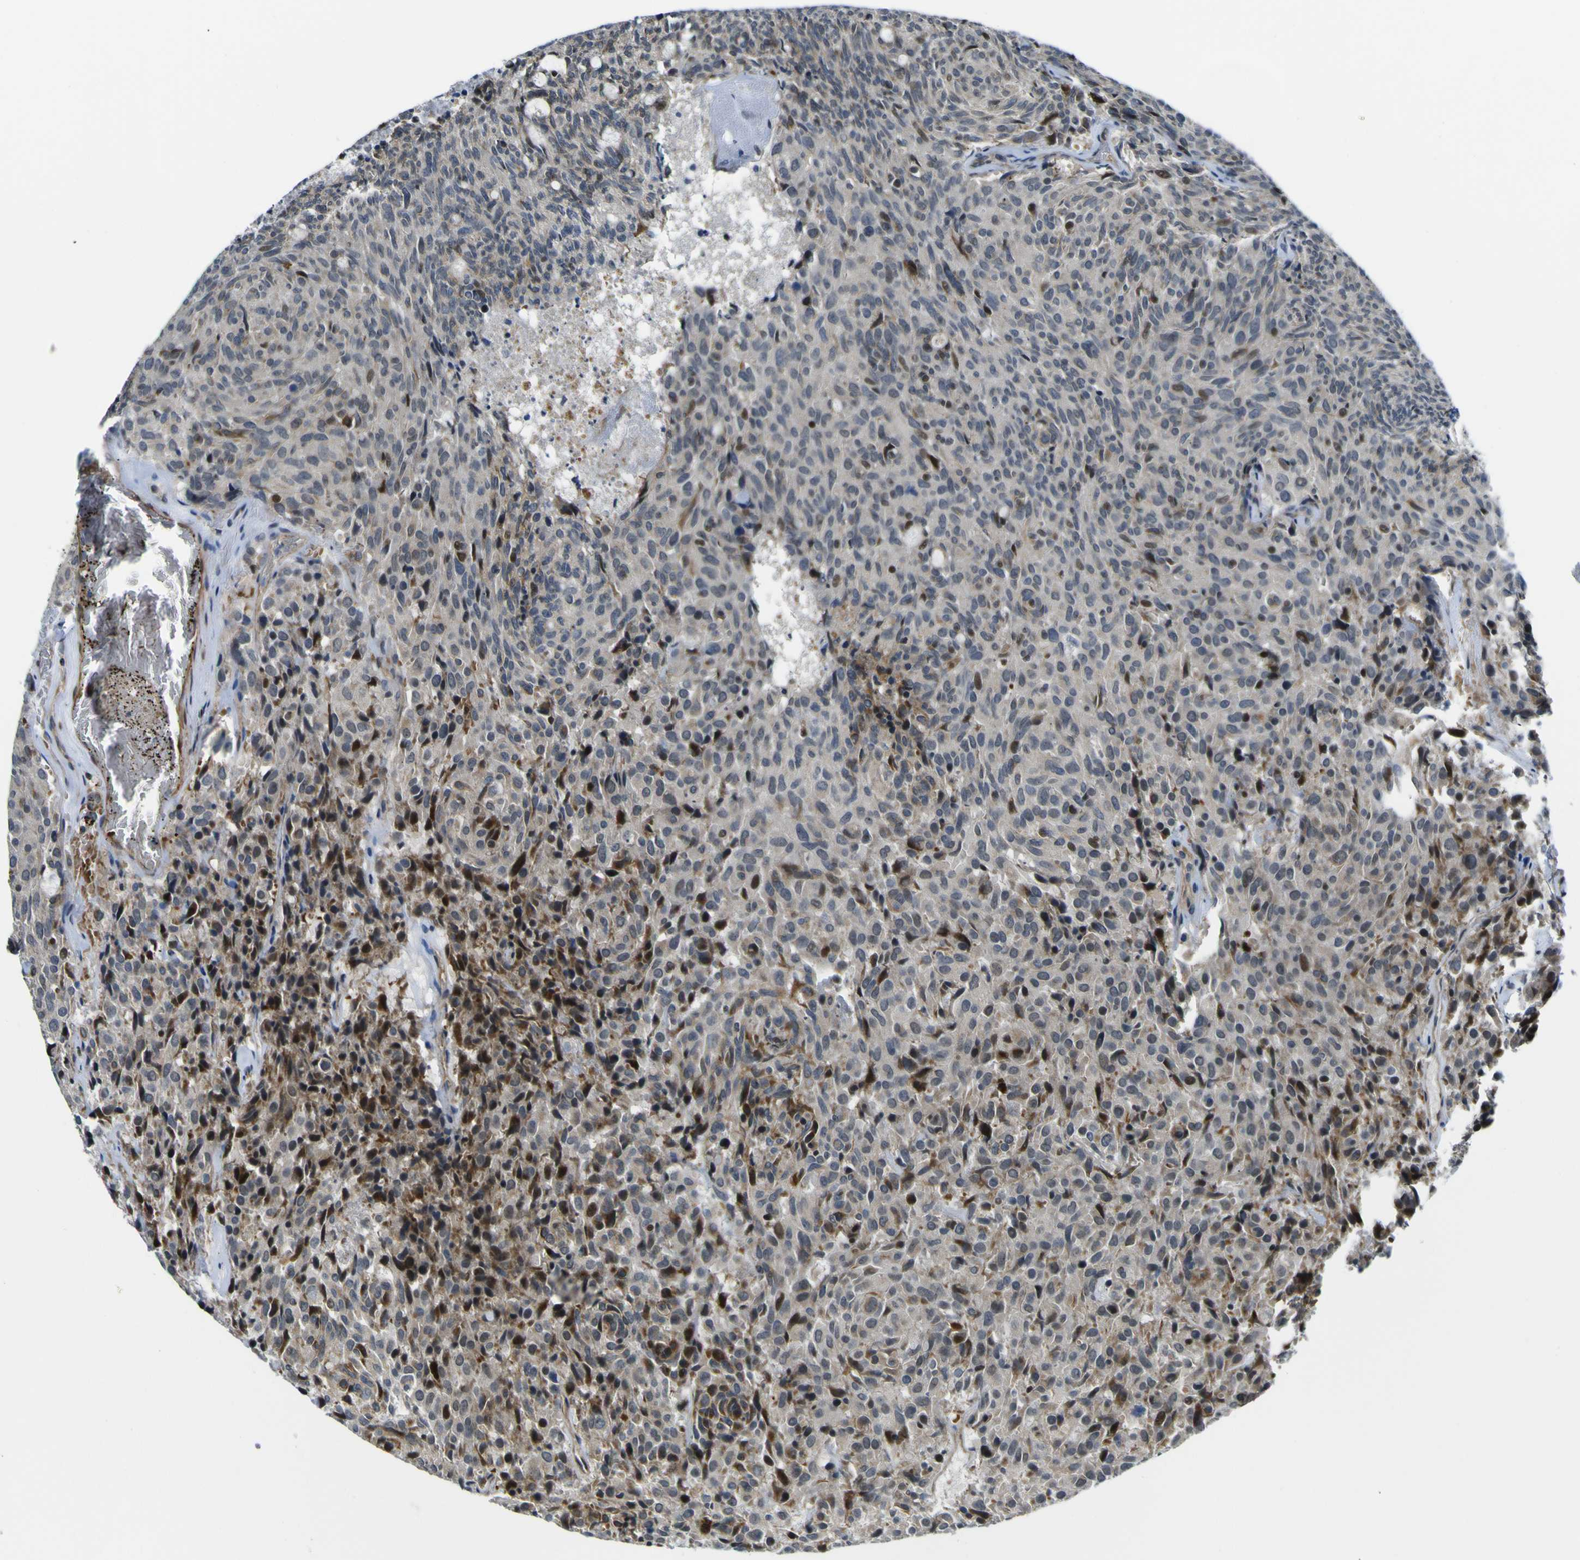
{"staining": {"intensity": "strong", "quantity": "<25%", "location": "cytoplasmic/membranous,nuclear"}, "tissue": "carcinoid", "cell_type": "Tumor cells", "image_type": "cancer", "snomed": [{"axis": "morphology", "description": "Carcinoid, malignant, NOS"}, {"axis": "topography", "description": "Pancreas"}], "caption": "Immunohistochemistry image of neoplastic tissue: carcinoid stained using IHC exhibits medium levels of strong protein expression localized specifically in the cytoplasmic/membranous and nuclear of tumor cells, appearing as a cytoplasmic/membranous and nuclear brown color.", "gene": "KDM7A", "patient": {"sex": "female", "age": 54}}